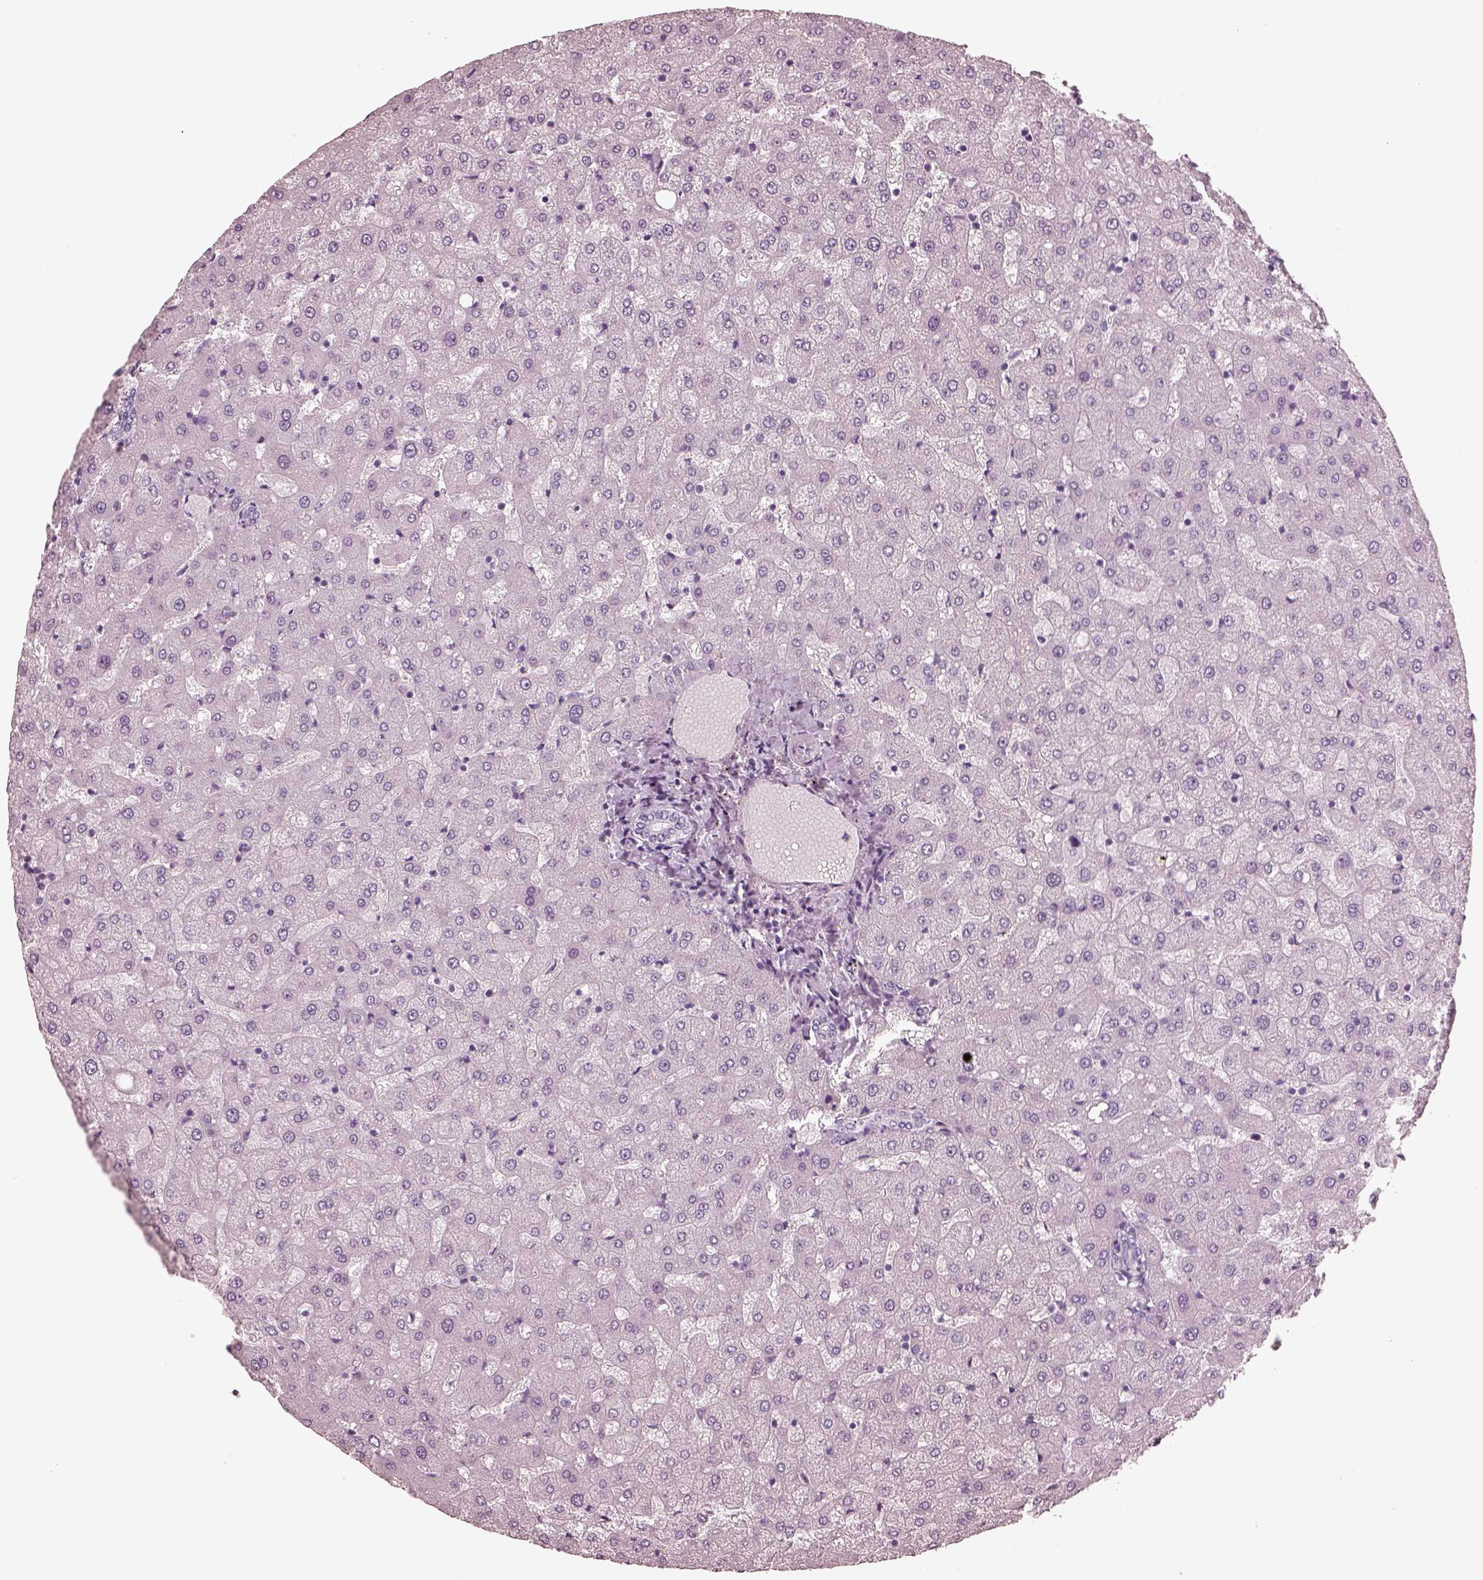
{"staining": {"intensity": "negative", "quantity": "none", "location": "none"}, "tissue": "liver", "cell_type": "Cholangiocytes", "image_type": "normal", "snomed": [{"axis": "morphology", "description": "Normal tissue, NOS"}, {"axis": "topography", "description": "Liver"}], "caption": "Immunohistochemical staining of normal liver exhibits no significant staining in cholangiocytes. (Immunohistochemistry, brightfield microscopy, high magnification).", "gene": "FABP9", "patient": {"sex": "female", "age": 50}}